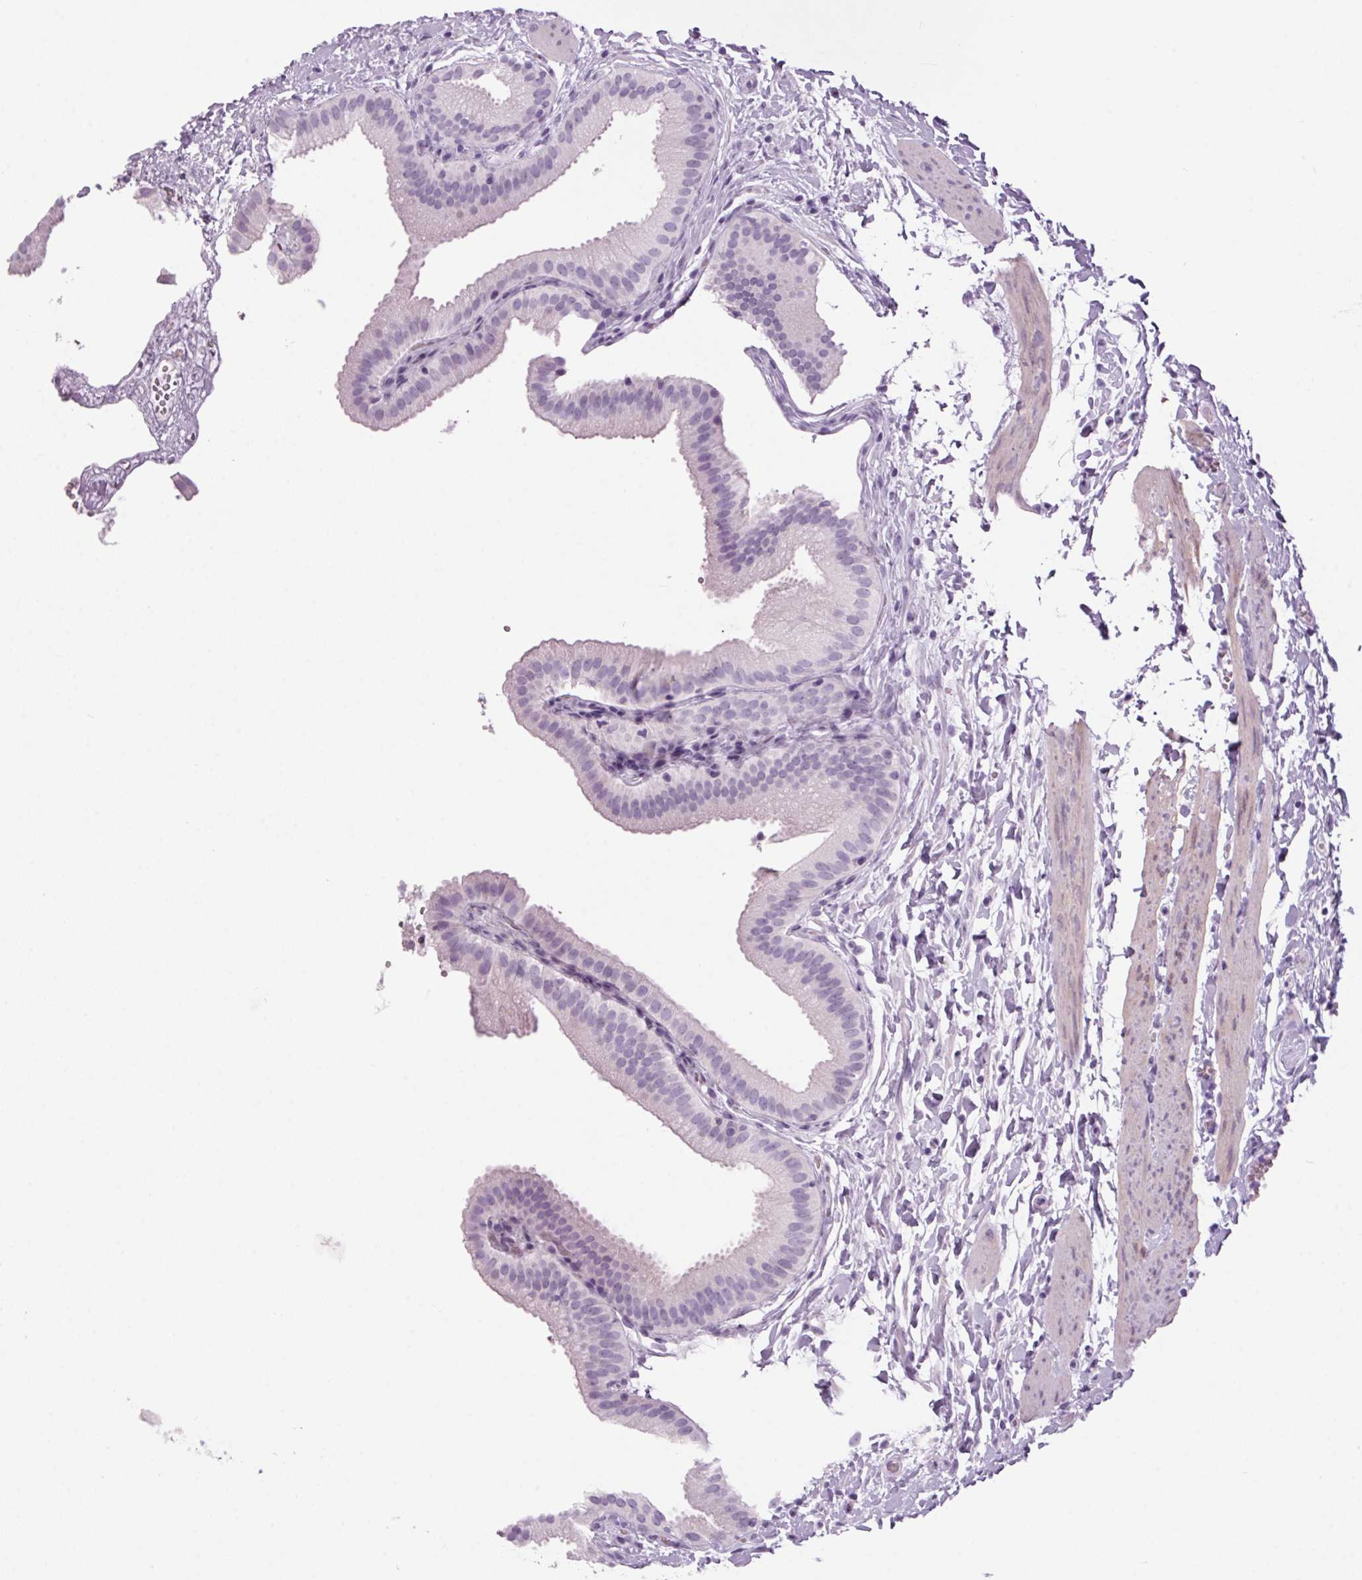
{"staining": {"intensity": "negative", "quantity": "none", "location": "none"}, "tissue": "gallbladder", "cell_type": "Glandular cells", "image_type": "normal", "snomed": [{"axis": "morphology", "description": "Normal tissue, NOS"}, {"axis": "topography", "description": "Gallbladder"}], "caption": "Immunohistochemistry photomicrograph of benign gallbladder: human gallbladder stained with DAB displays no significant protein expression in glandular cells.", "gene": "PPP1R1A", "patient": {"sex": "female", "age": 63}}